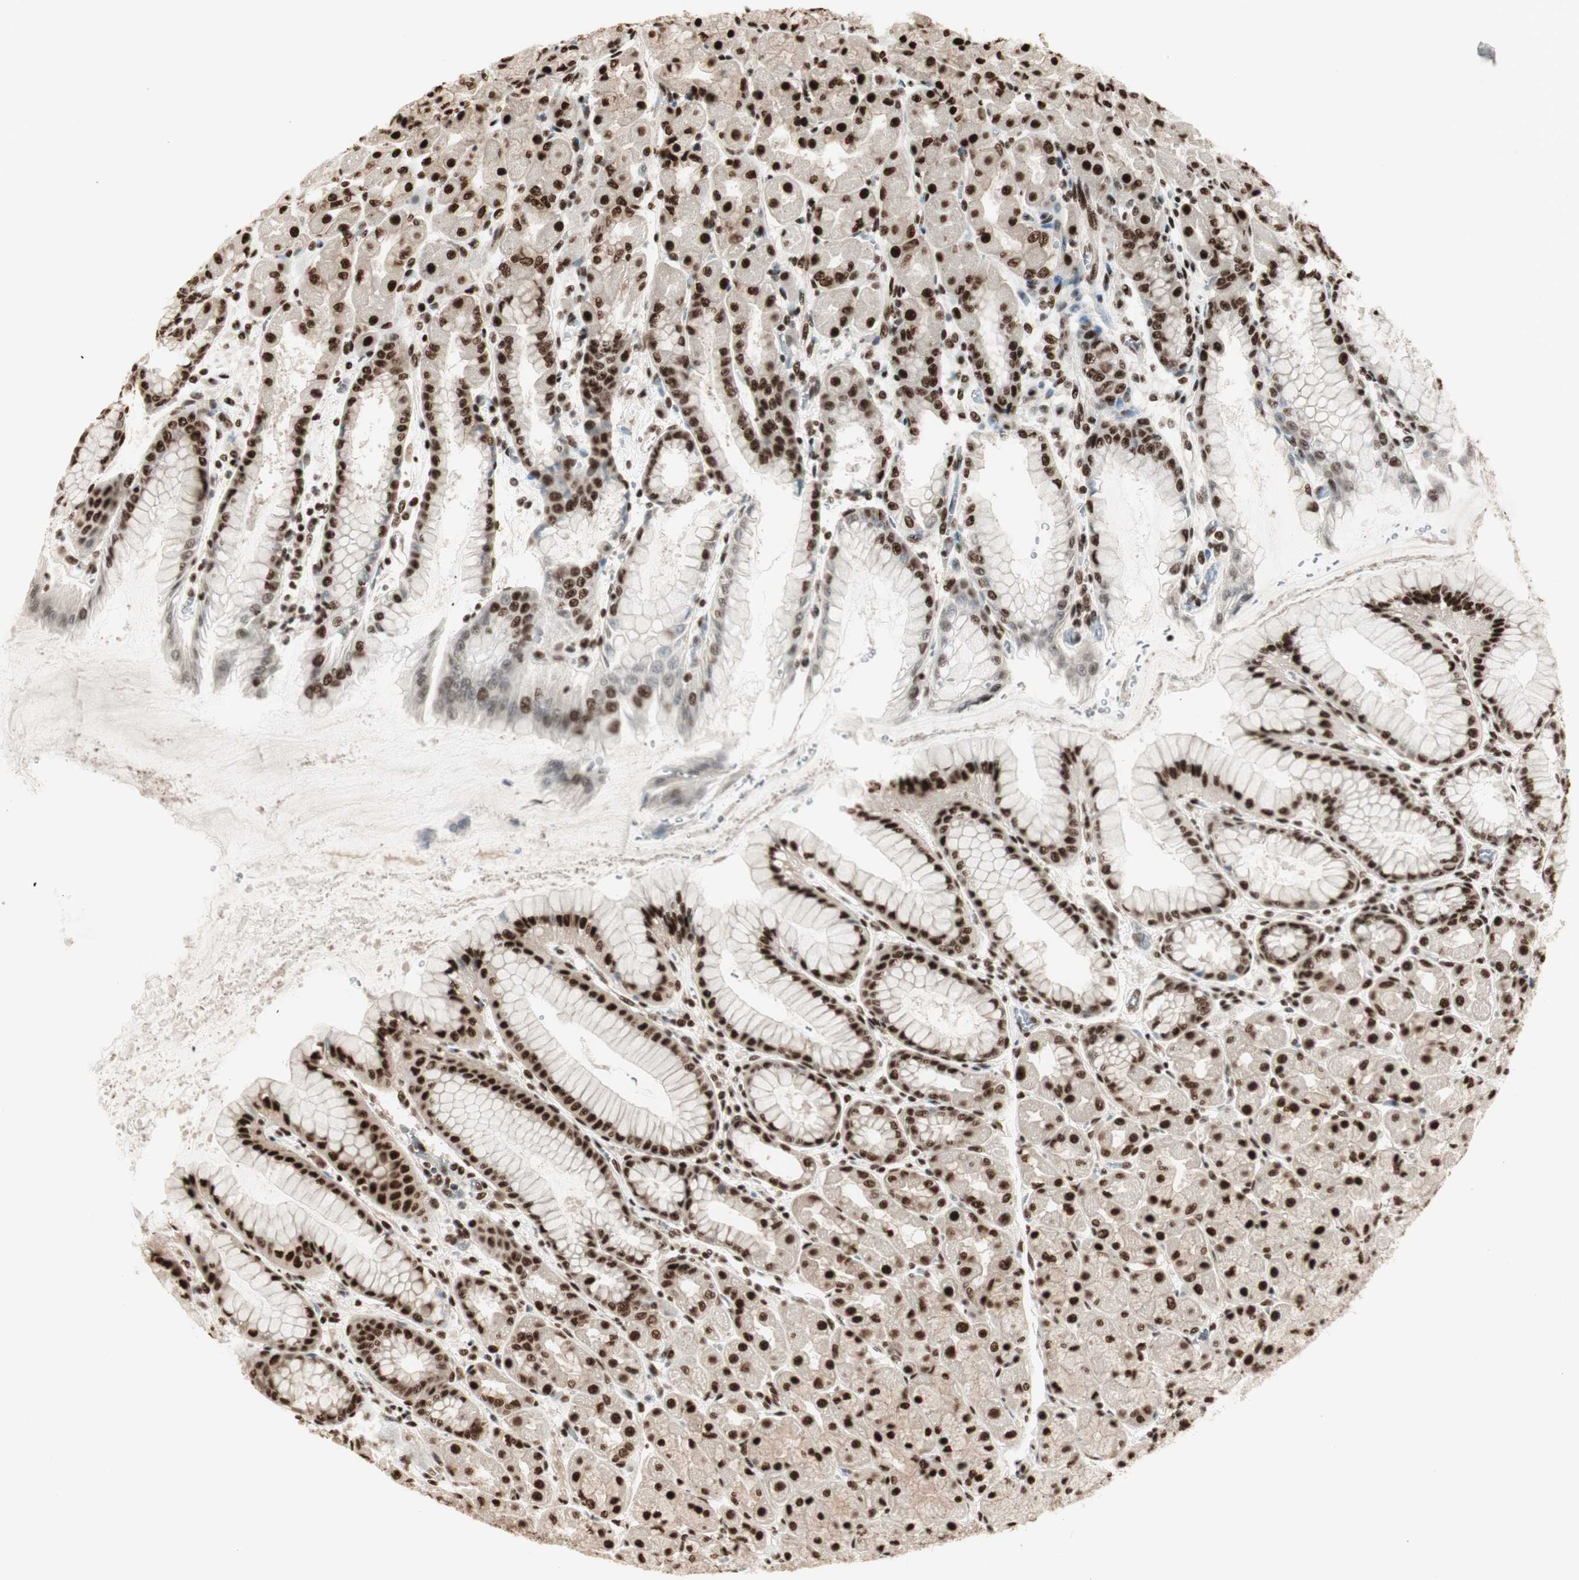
{"staining": {"intensity": "strong", "quantity": ">75%", "location": "nuclear"}, "tissue": "stomach", "cell_type": "Glandular cells", "image_type": "normal", "snomed": [{"axis": "morphology", "description": "Normal tissue, NOS"}, {"axis": "topography", "description": "Stomach, upper"}], "caption": "A high amount of strong nuclear positivity is identified in about >75% of glandular cells in benign stomach. Immunohistochemistry stains the protein of interest in brown and the nuclei are stained blue.", "gene": "HEXIM1", "patient": {"sex": "female", "age": 56}}